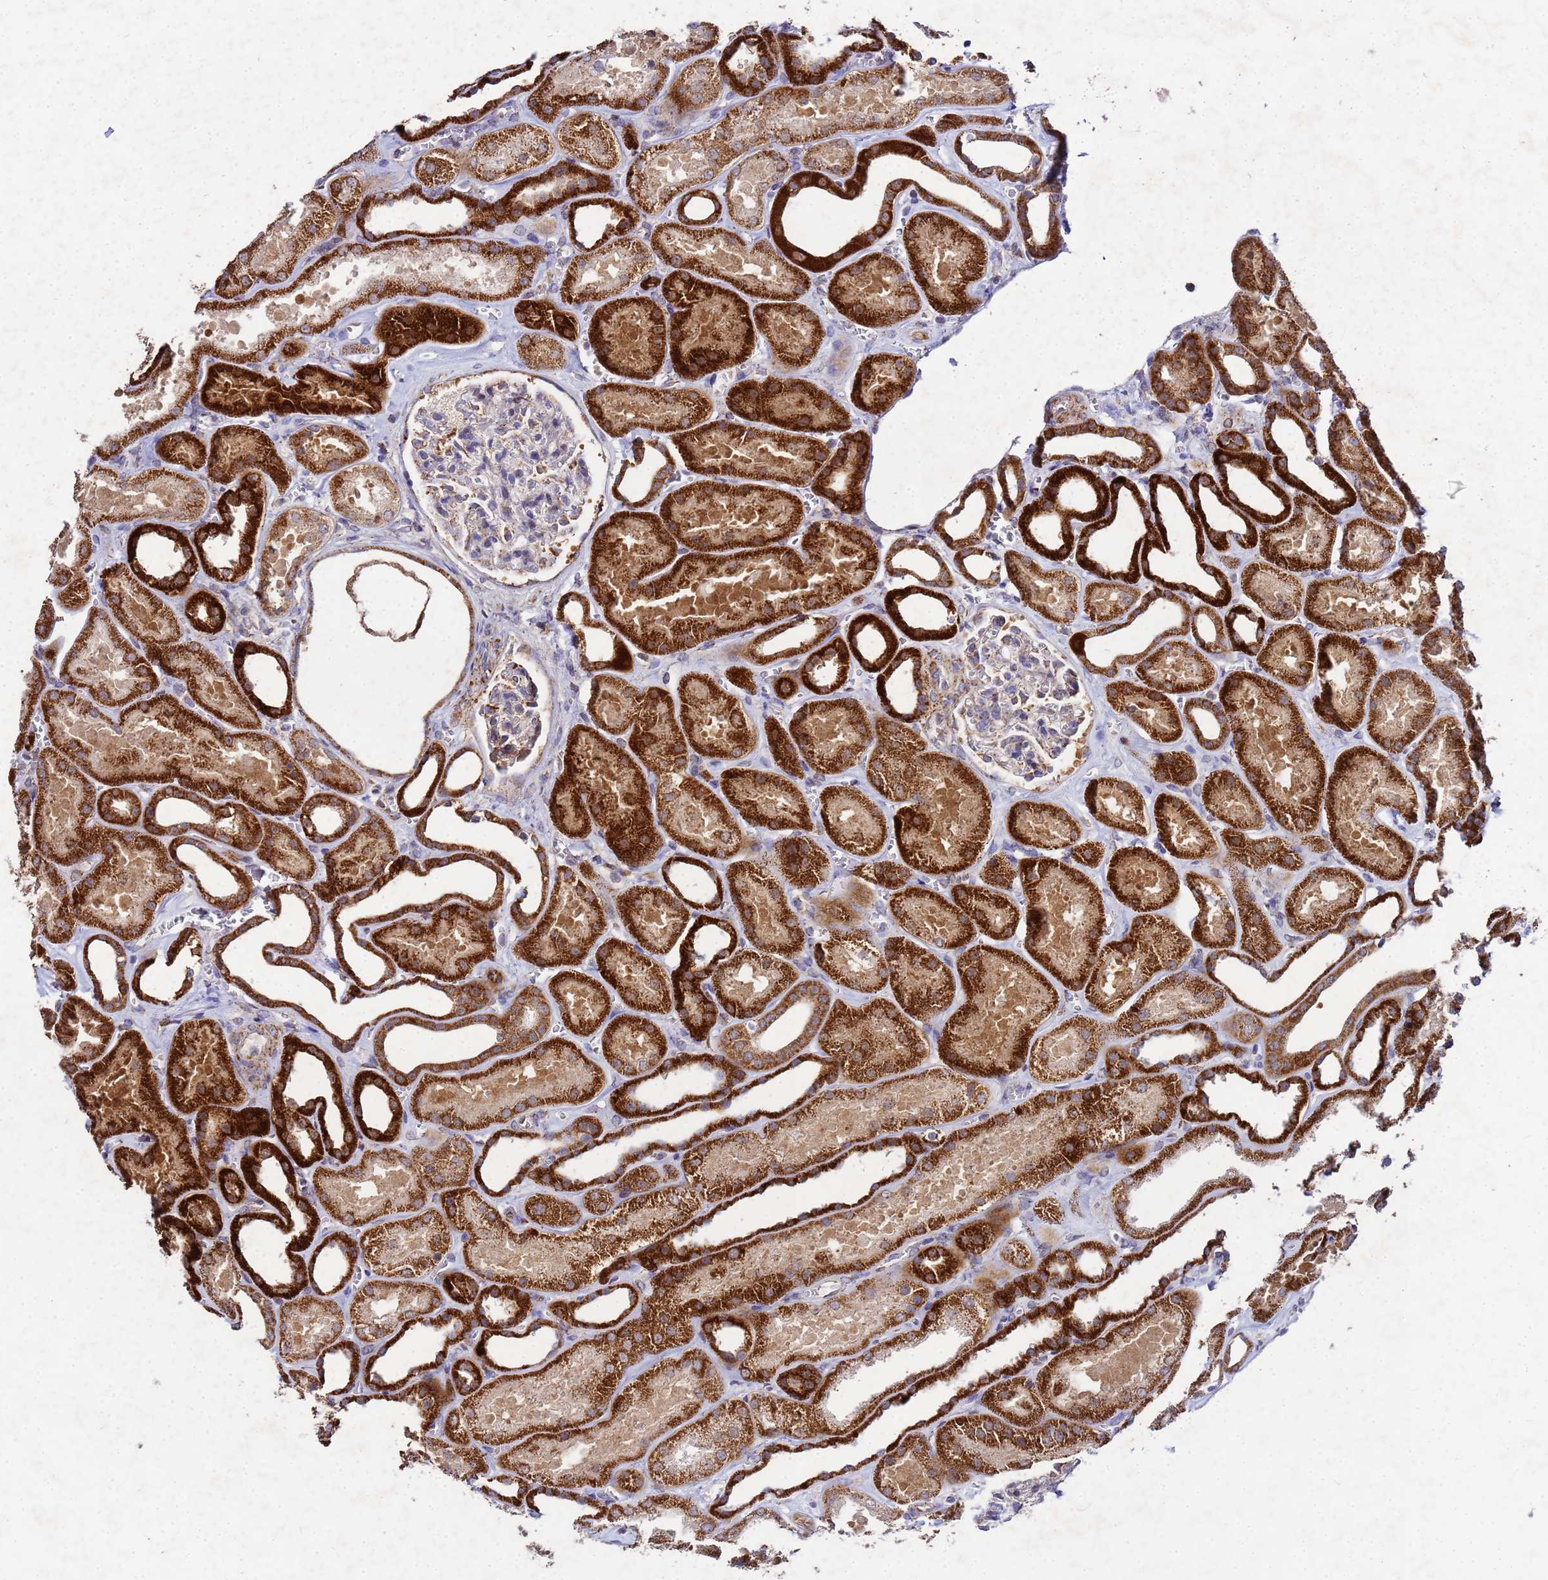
{"staining": {"intensity": "moderate", "quantity": "<25%", "location": "cytoplasmic/membranous"}, "tissue": "kidney", "cell_type": "Cells in glomeruli", "image_type": "normal", "snomed": [{"axis": "morphology", "description": "Normal tissue, NOS"}, {"axis": "morphology", "description": "Adenocarcinoma, NOS"}, {"axis": "topography", "description": "Kidney"}], "caption": "The histopathology image shows immunohistochemical staining of benign kidney. There is moderate cytoplasmic/membranous expression is identified in approximately <25% of cells in glomeruli. The protein of interest is stained brown, and the nuclei are stained in blue (DAB (3,3'-diaminobenzidine) IHC with brightfield microscopy, high magnification).", "gene": "FAHD2A", "patient": {"sex": "female", "age": 68}}